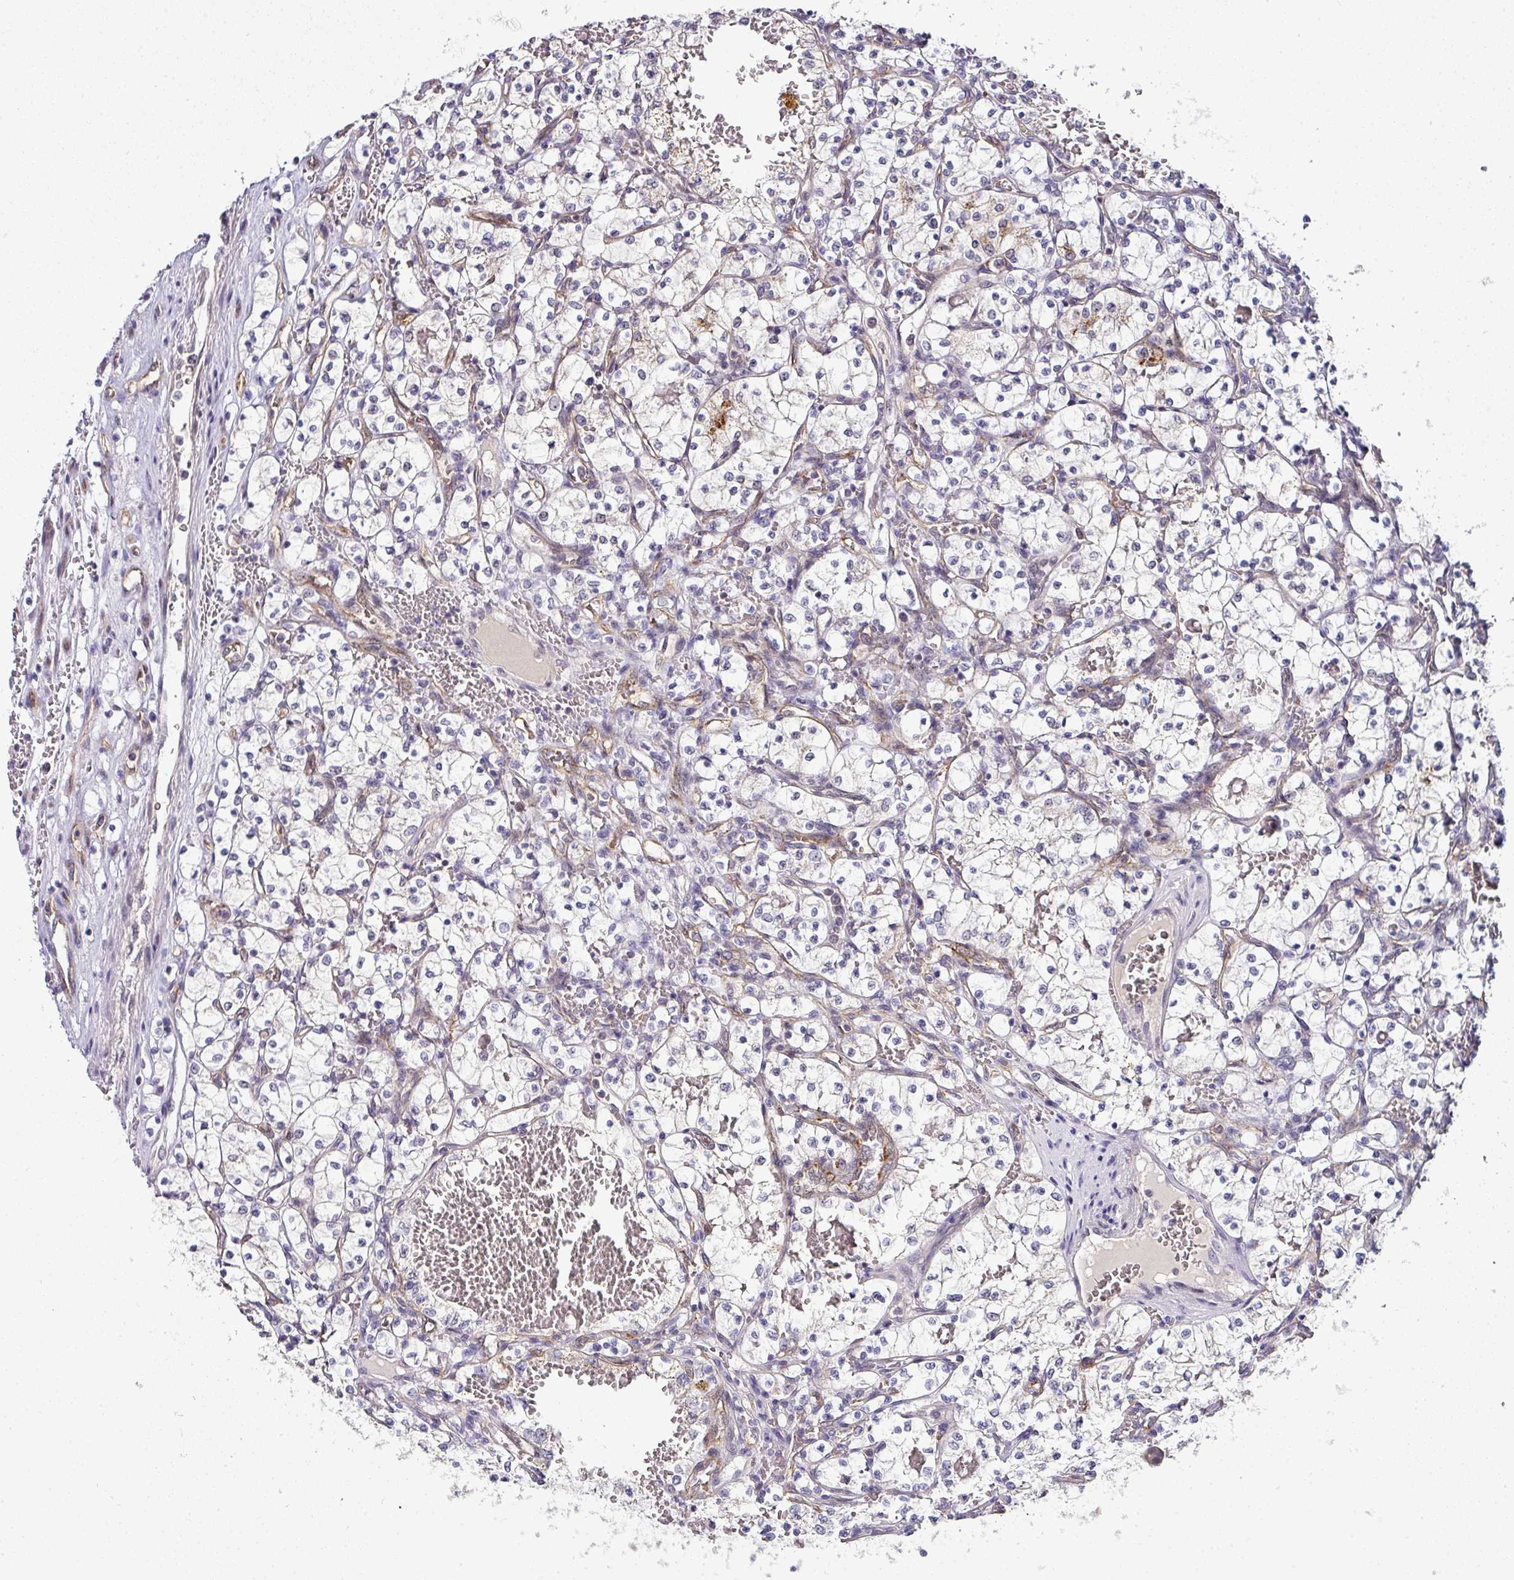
{"staining": {"intensity": "negative", "quantity": "none", "location": "none"}, "tissue": "renal cancer", "cell_type": "Tumor cells", "image_type": "cancer", "snomed": [{"axis": "morphology", "description": "Adenocarcinoma, NOS"}, {"axis": "topography", "description": "Kidney"}], "caption": "Tumor cells are negative for protein expression in human renal cancer (adenocarcinoma).", "gene": "NAPSA", "patient": {"sex": "female", "age": 69}}